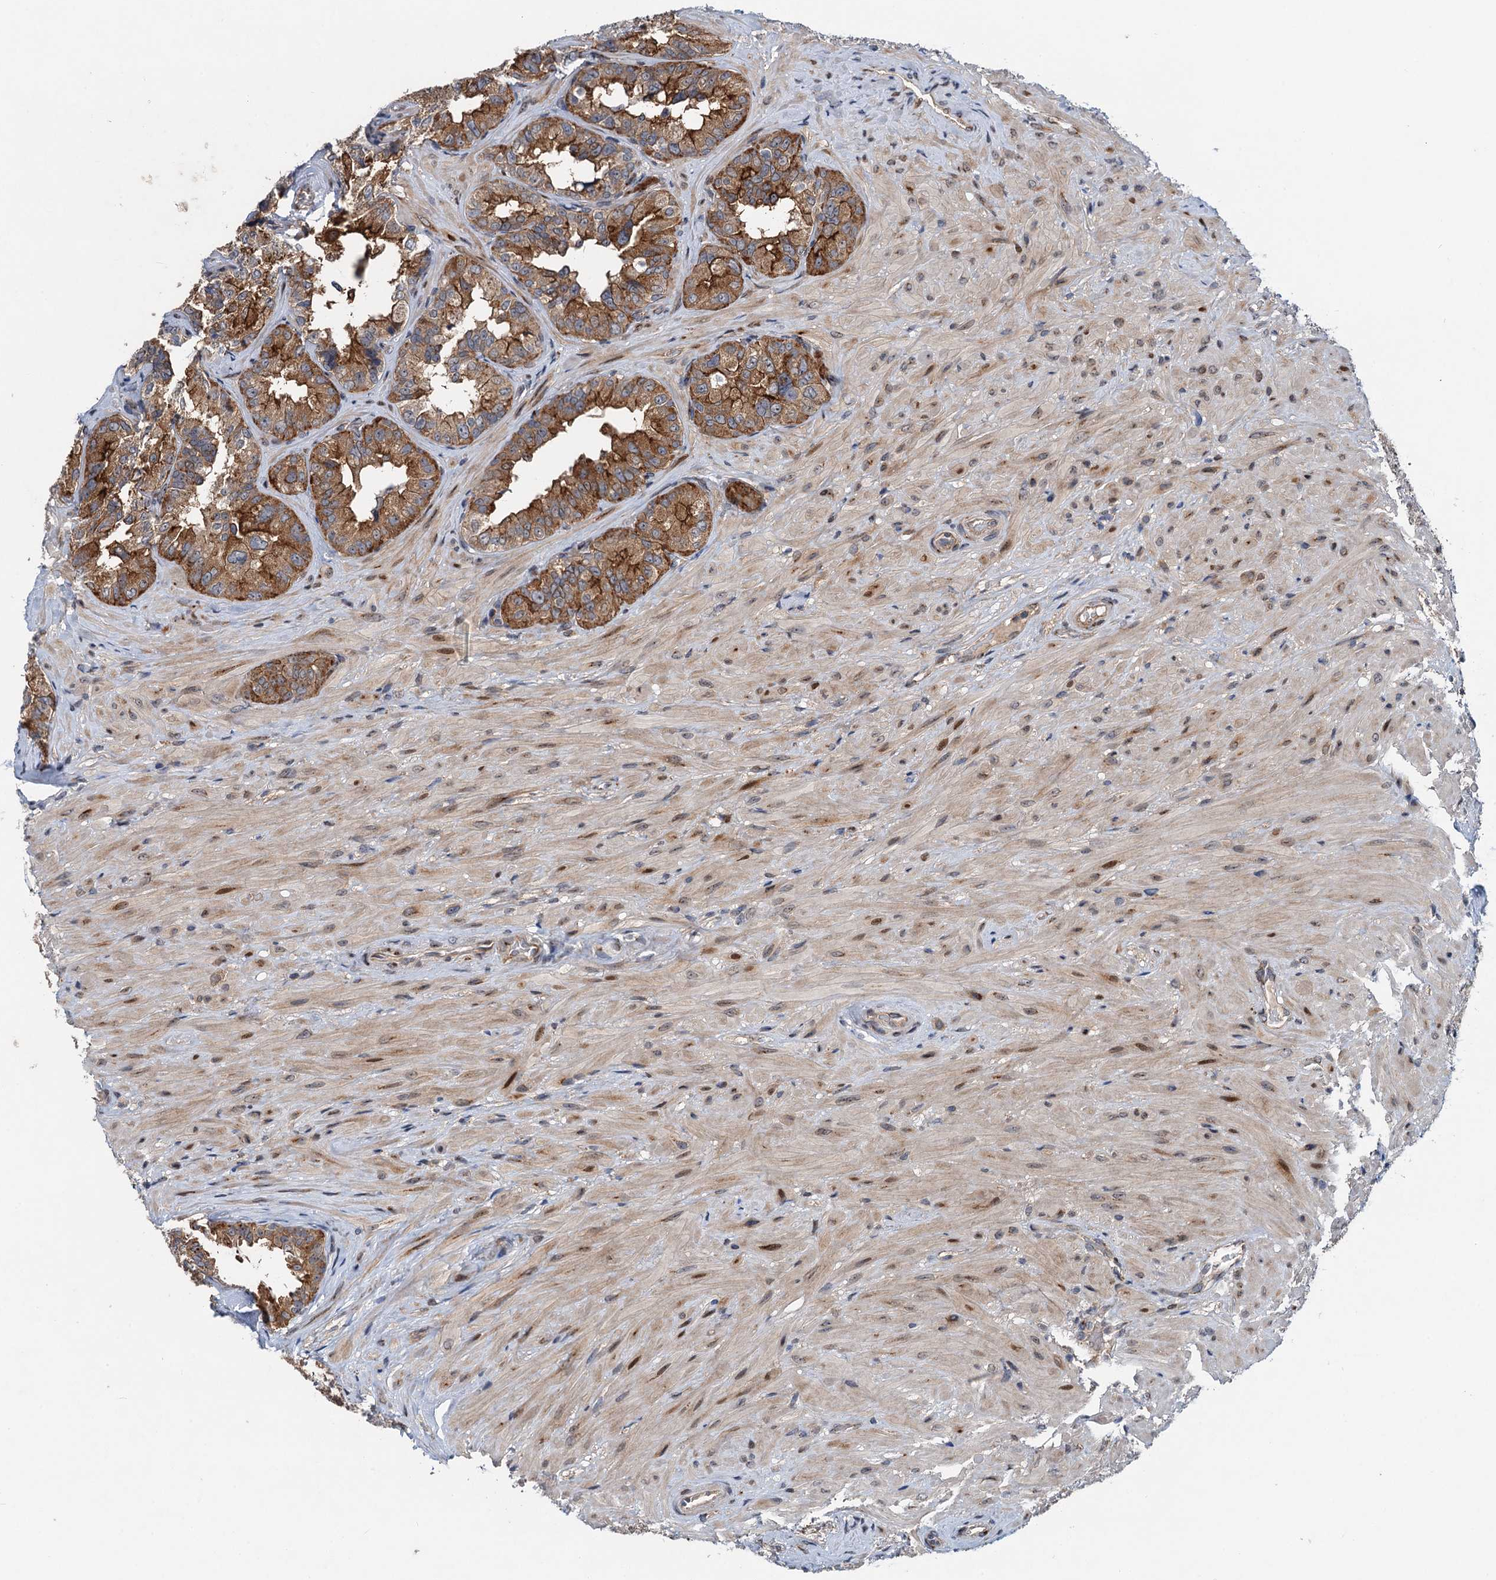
{"staining": {"intensity": "moderate", "quantity": "25%-75%", "location": "cytoplasmic/membranous"}, "tissue": "seminal vesicle", "cell_type": "Glandular cells", "image_type": "normal", "snomed": [{"axis": "morphology", "description": "Normal tissue, NOS"}, {"axis": "topography", "description": "Seminal veicle"}, {"axis": "topography", "description": "Peripheral nerve tissue"}], "caption": "Seminal vesicle stained with IHC demonstrates moderate cytoplasmic/membranous positivity in about 25%-75% of glandular cells. (brown staining indicates protein expression, while blue staining denotes nuclei).", "gene": "NBEA", "patient": {"sex": "male", "age": 67}}